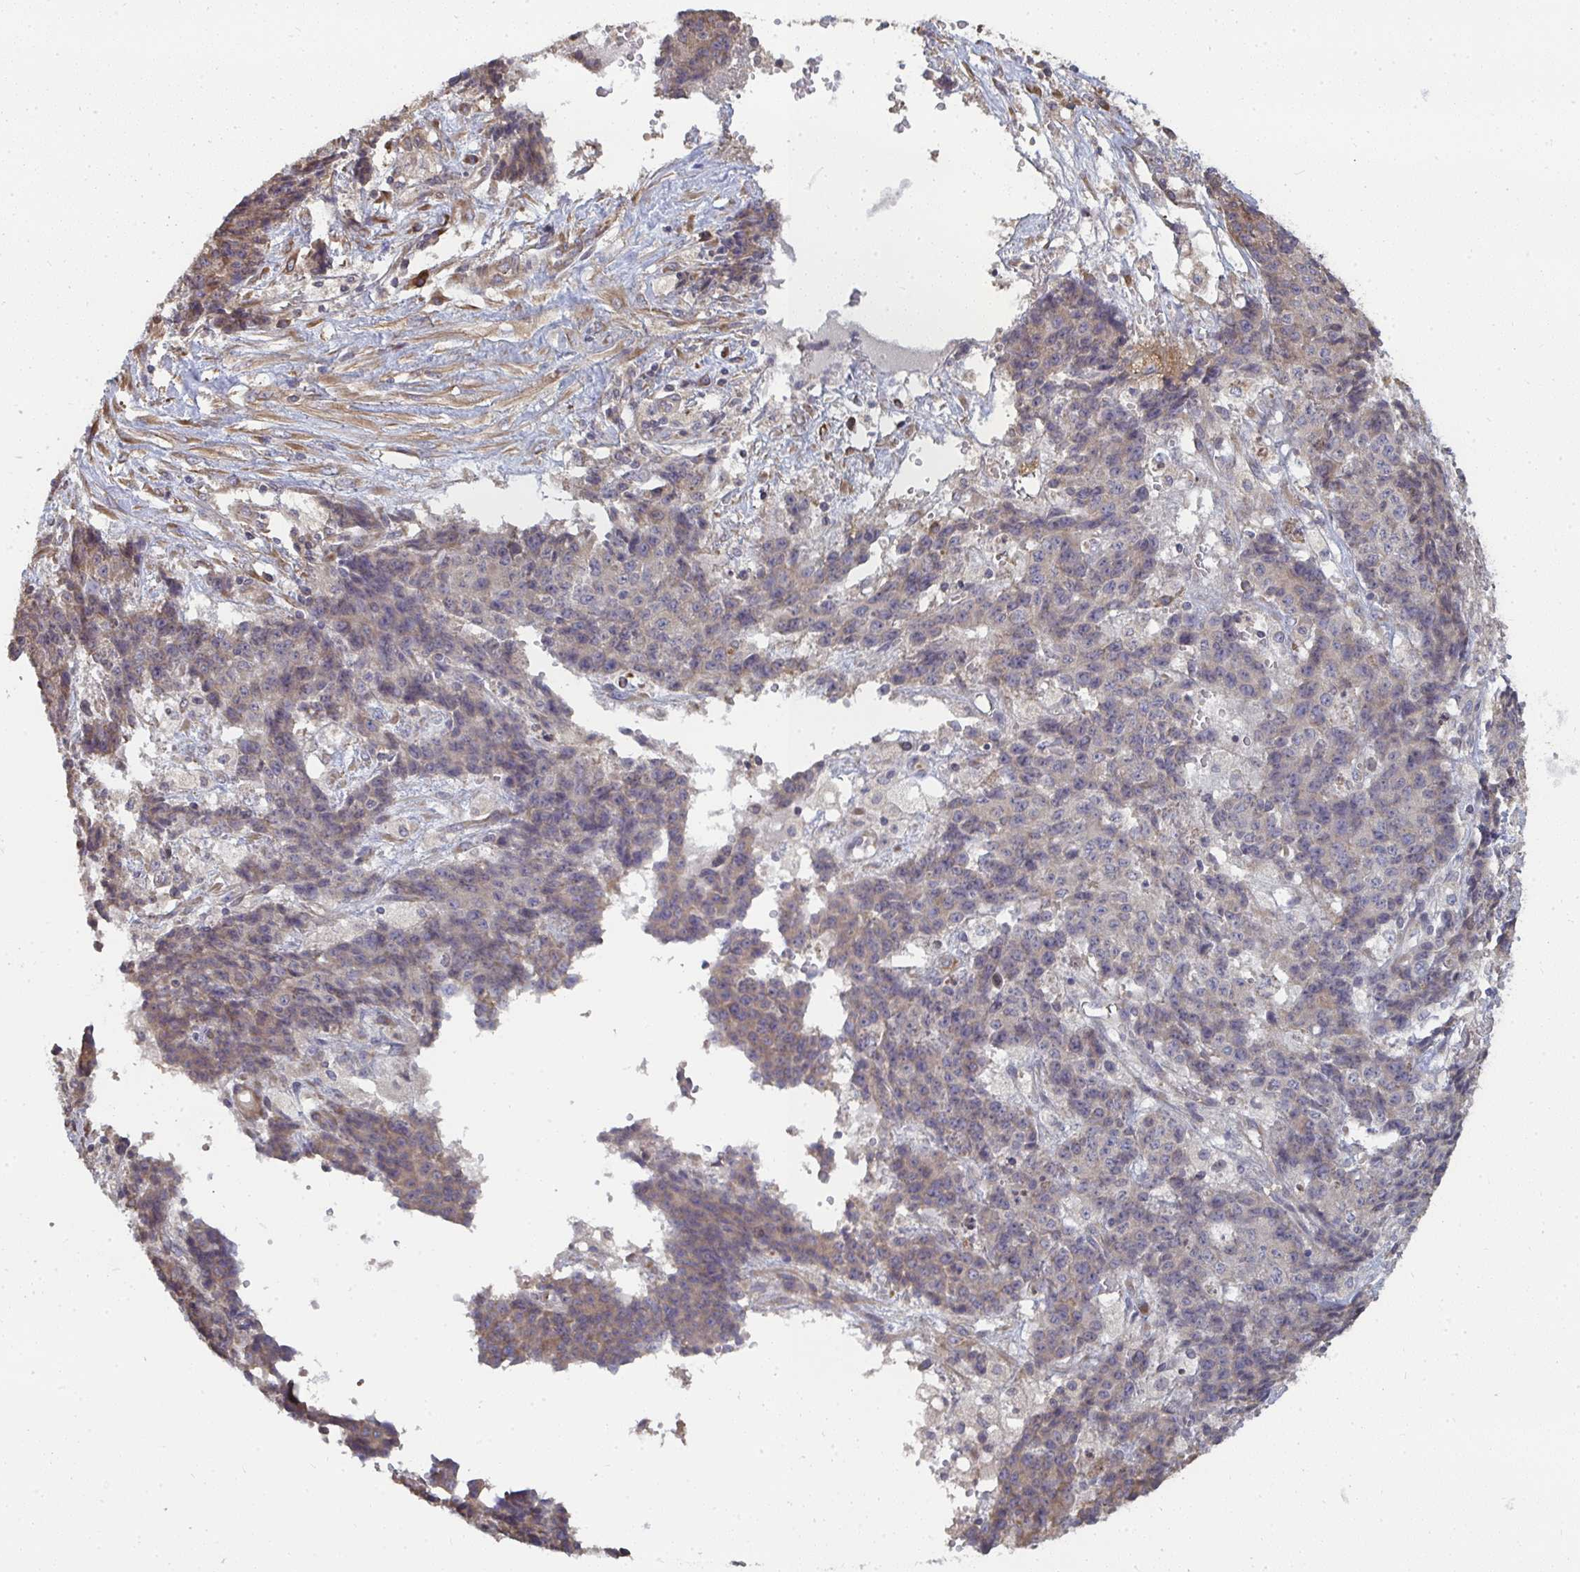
{"staining": {"intensity": "weak", "quantity": "25%-75%", "location": "cytoplasmic/membranous"}, "tissue": "ovarian cancer", "cell_type": "Tumor cells", "image_type": "cancer", "snomed": [{"axis": "morphology", "description": "Carcinoma, endometroid"}, {"axis": "topography", "description": "Ovary"}], "caption": "Immunohistochemical staining of ovarian cancer (endometroid carcinoma) displays low levels of weak cytoplasmic/membranous positivity in about 25%-75% of tumor cells.", "gene": "ZFYVE28", "patient": {"sex": "female", "age": 42}}